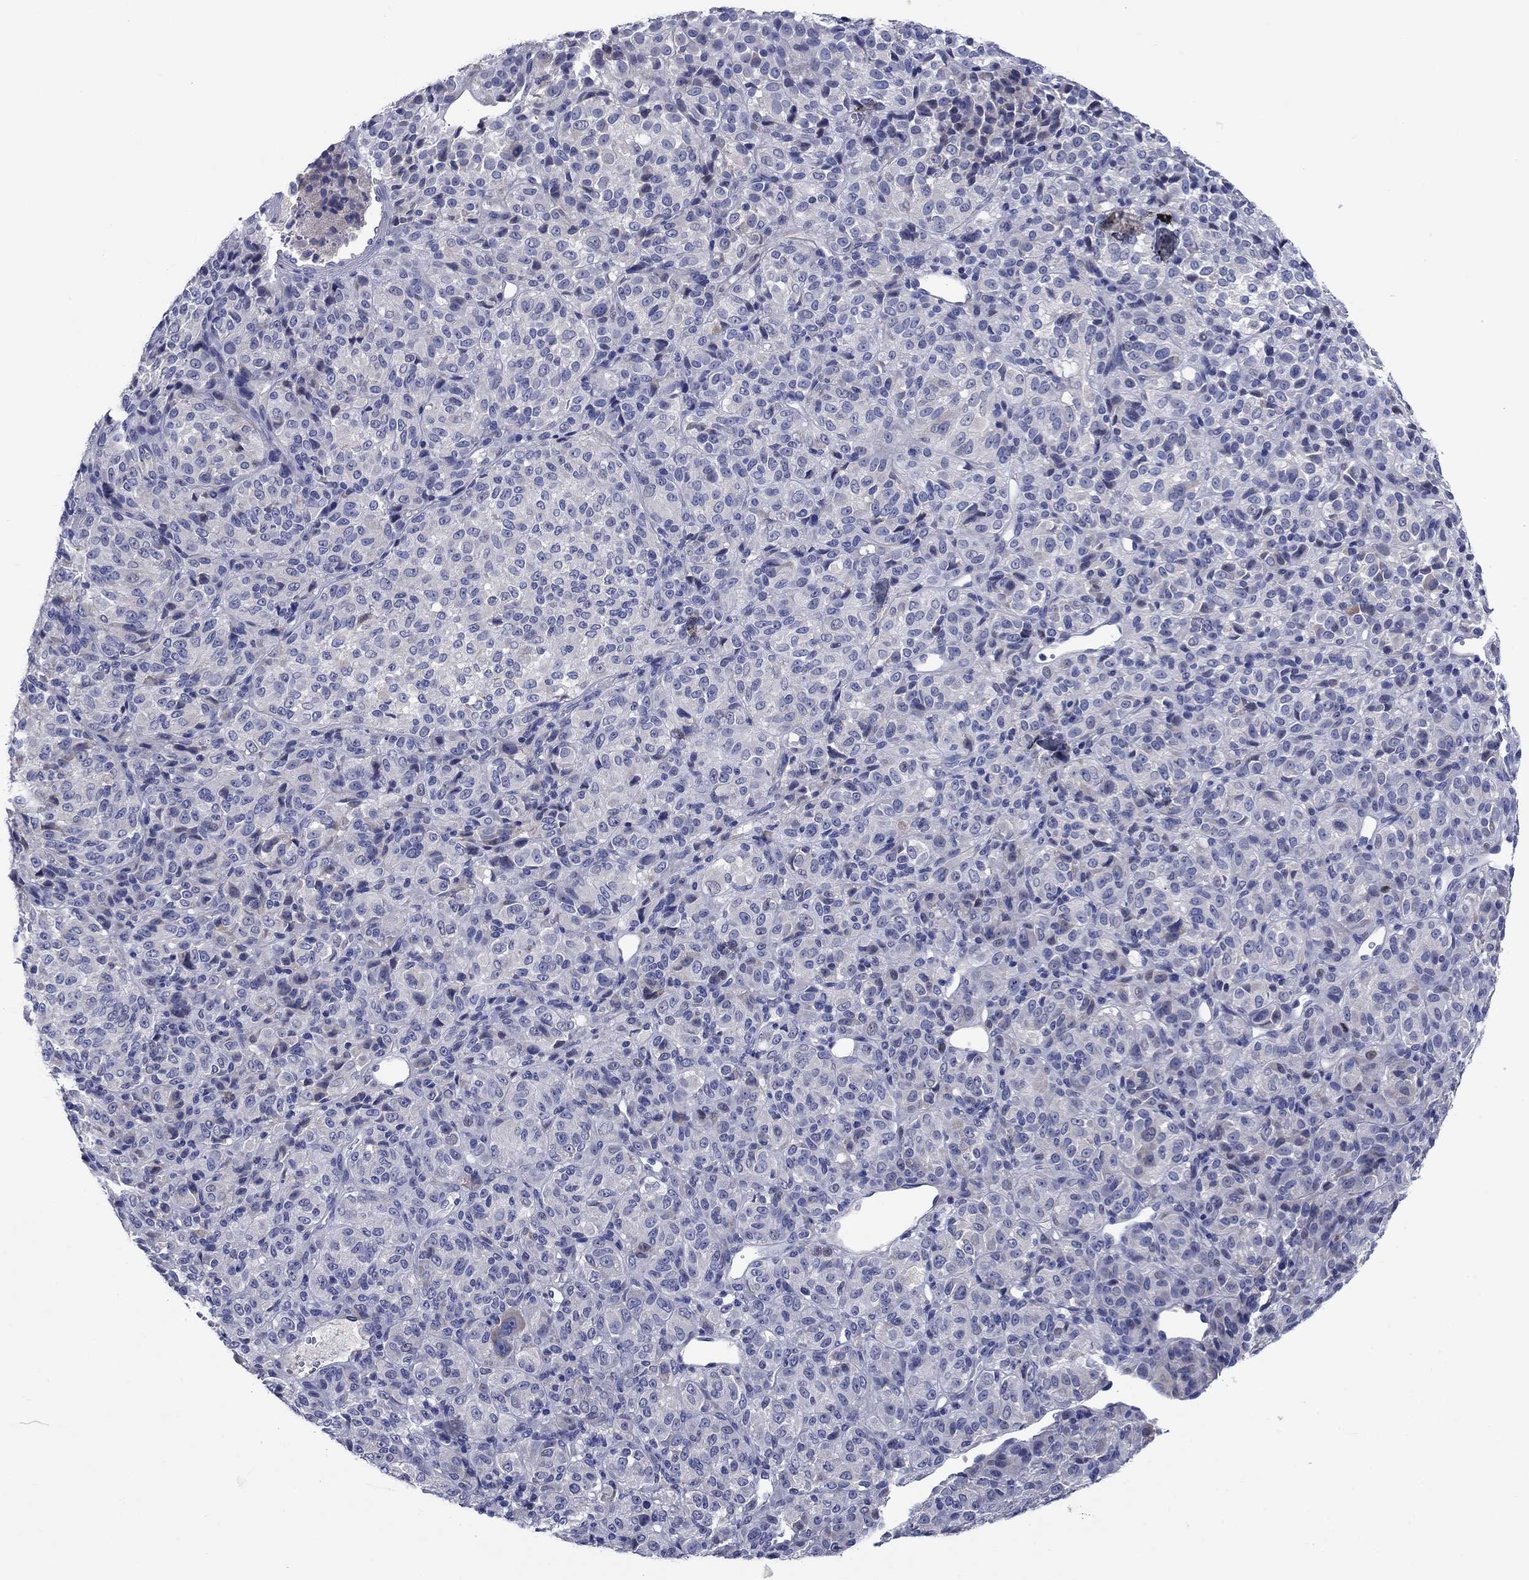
{"staining": {"intensity": "negative", "quantity": "none", "location": "none"}, "tissue": "melanoma", "cell_type": "Tumor cells", "image_type": "cancer", "snomed": [{"axis": "morphology", "description": "Malignant melanoma, Metastatic site"}, {"axis": "topography", "description": "Brain"}], "caption": "Protein analysis of malignant melanoma (metastatic site) reveals no significant positivity in tumor cells. (Immunohistochemistry (ihc), brightfield microscopy, high magnification).", "gene": "SULT2B1", "patient": {"sex": "female", "age": 56}}